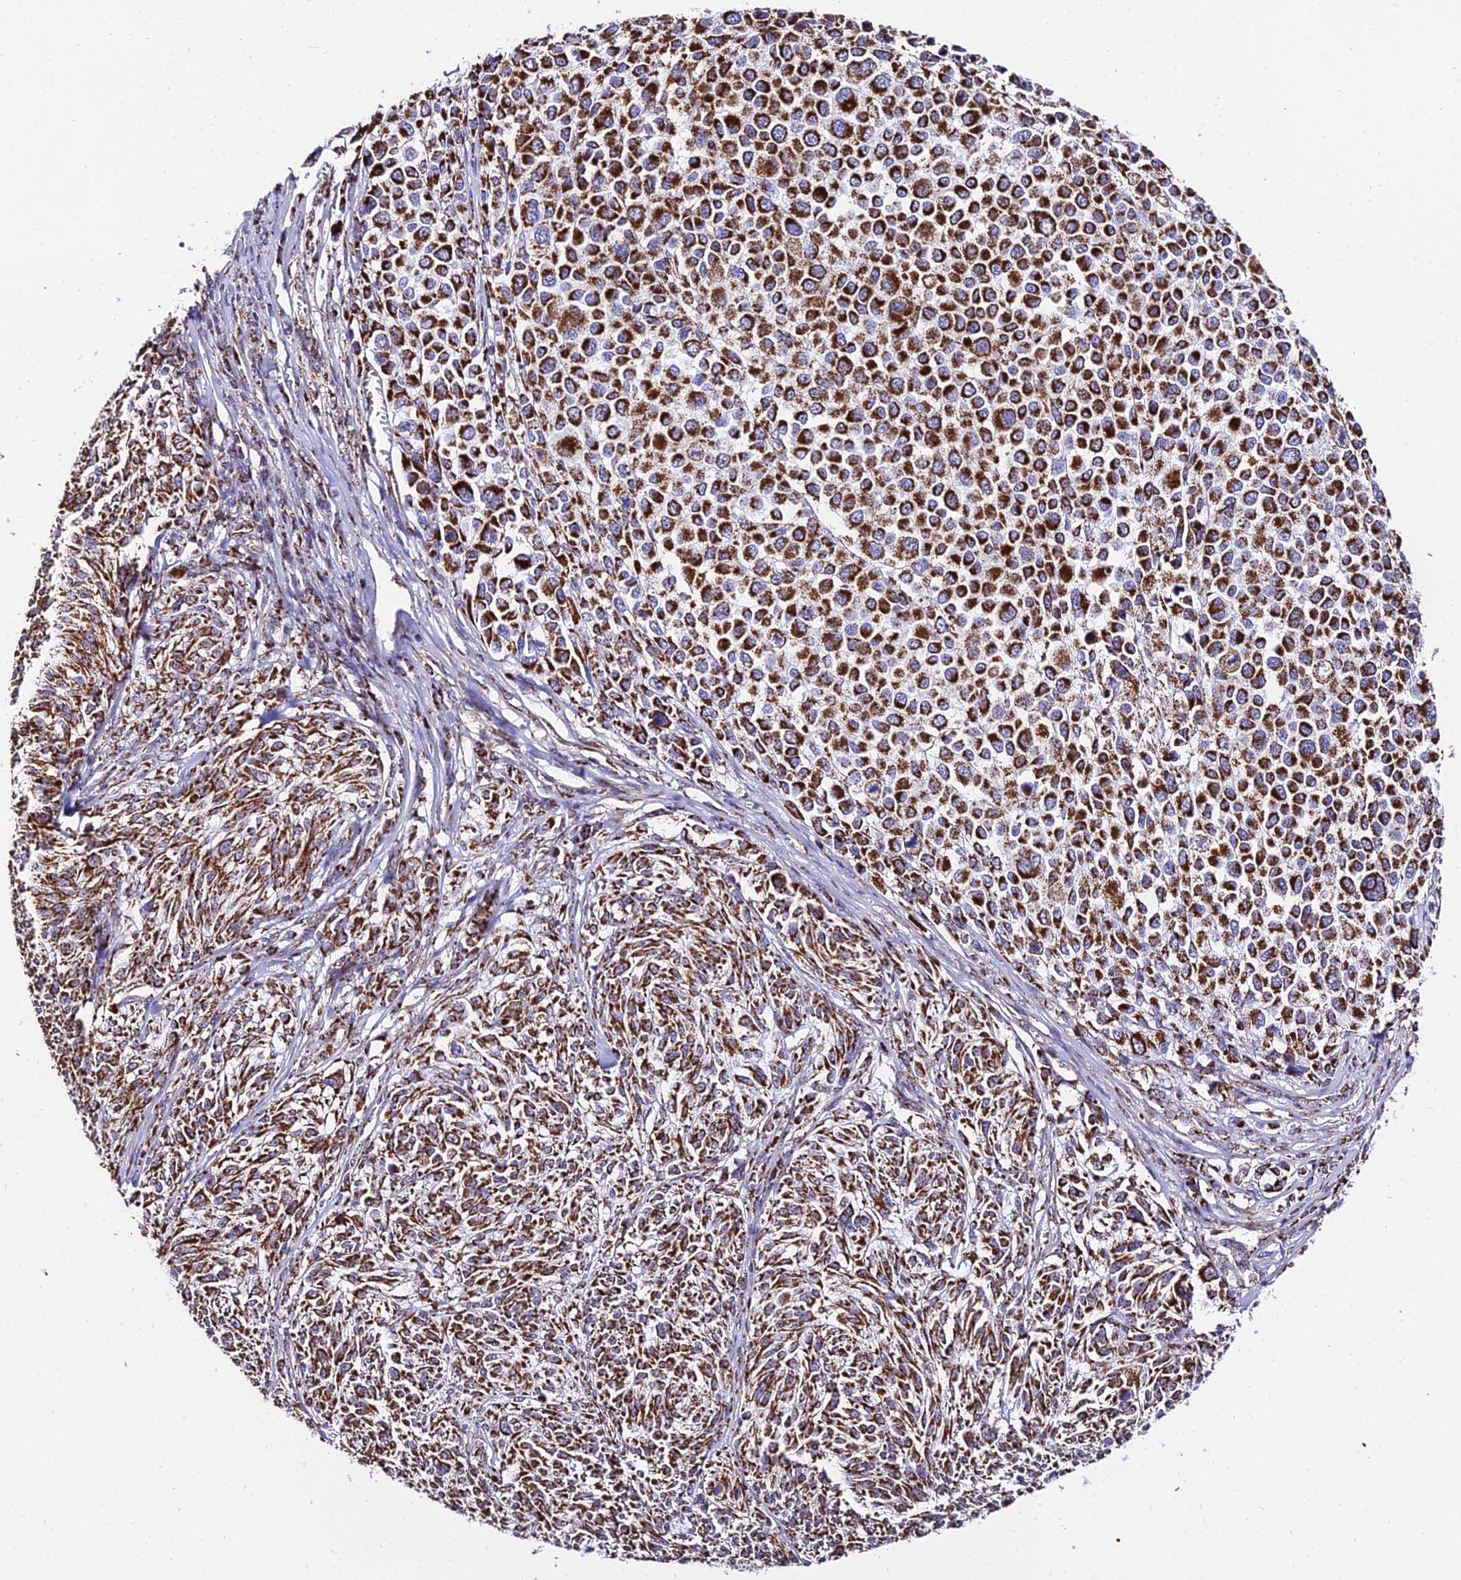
{"staining": {"intensity": "strong", "quantity": ">75%", "location": "cytoplasmic/membranous"}, "tissue": "melanoma", "cell_type": "Tumor cells", "image_type": "cancer", "snomed": [{"axis": "morphology", "description": "Malignant melanoma, NOS"}, {"axis": "topography", "description": "Skin of trunk"}], "caption": "Human melanoma stained with a brown dye exhibits strong cytoplasmic/membranous positive positivity in approximately >75% of tumor cells.", "gene": "ATP5PD", "patient": {"sex": "male", "age": 71}}